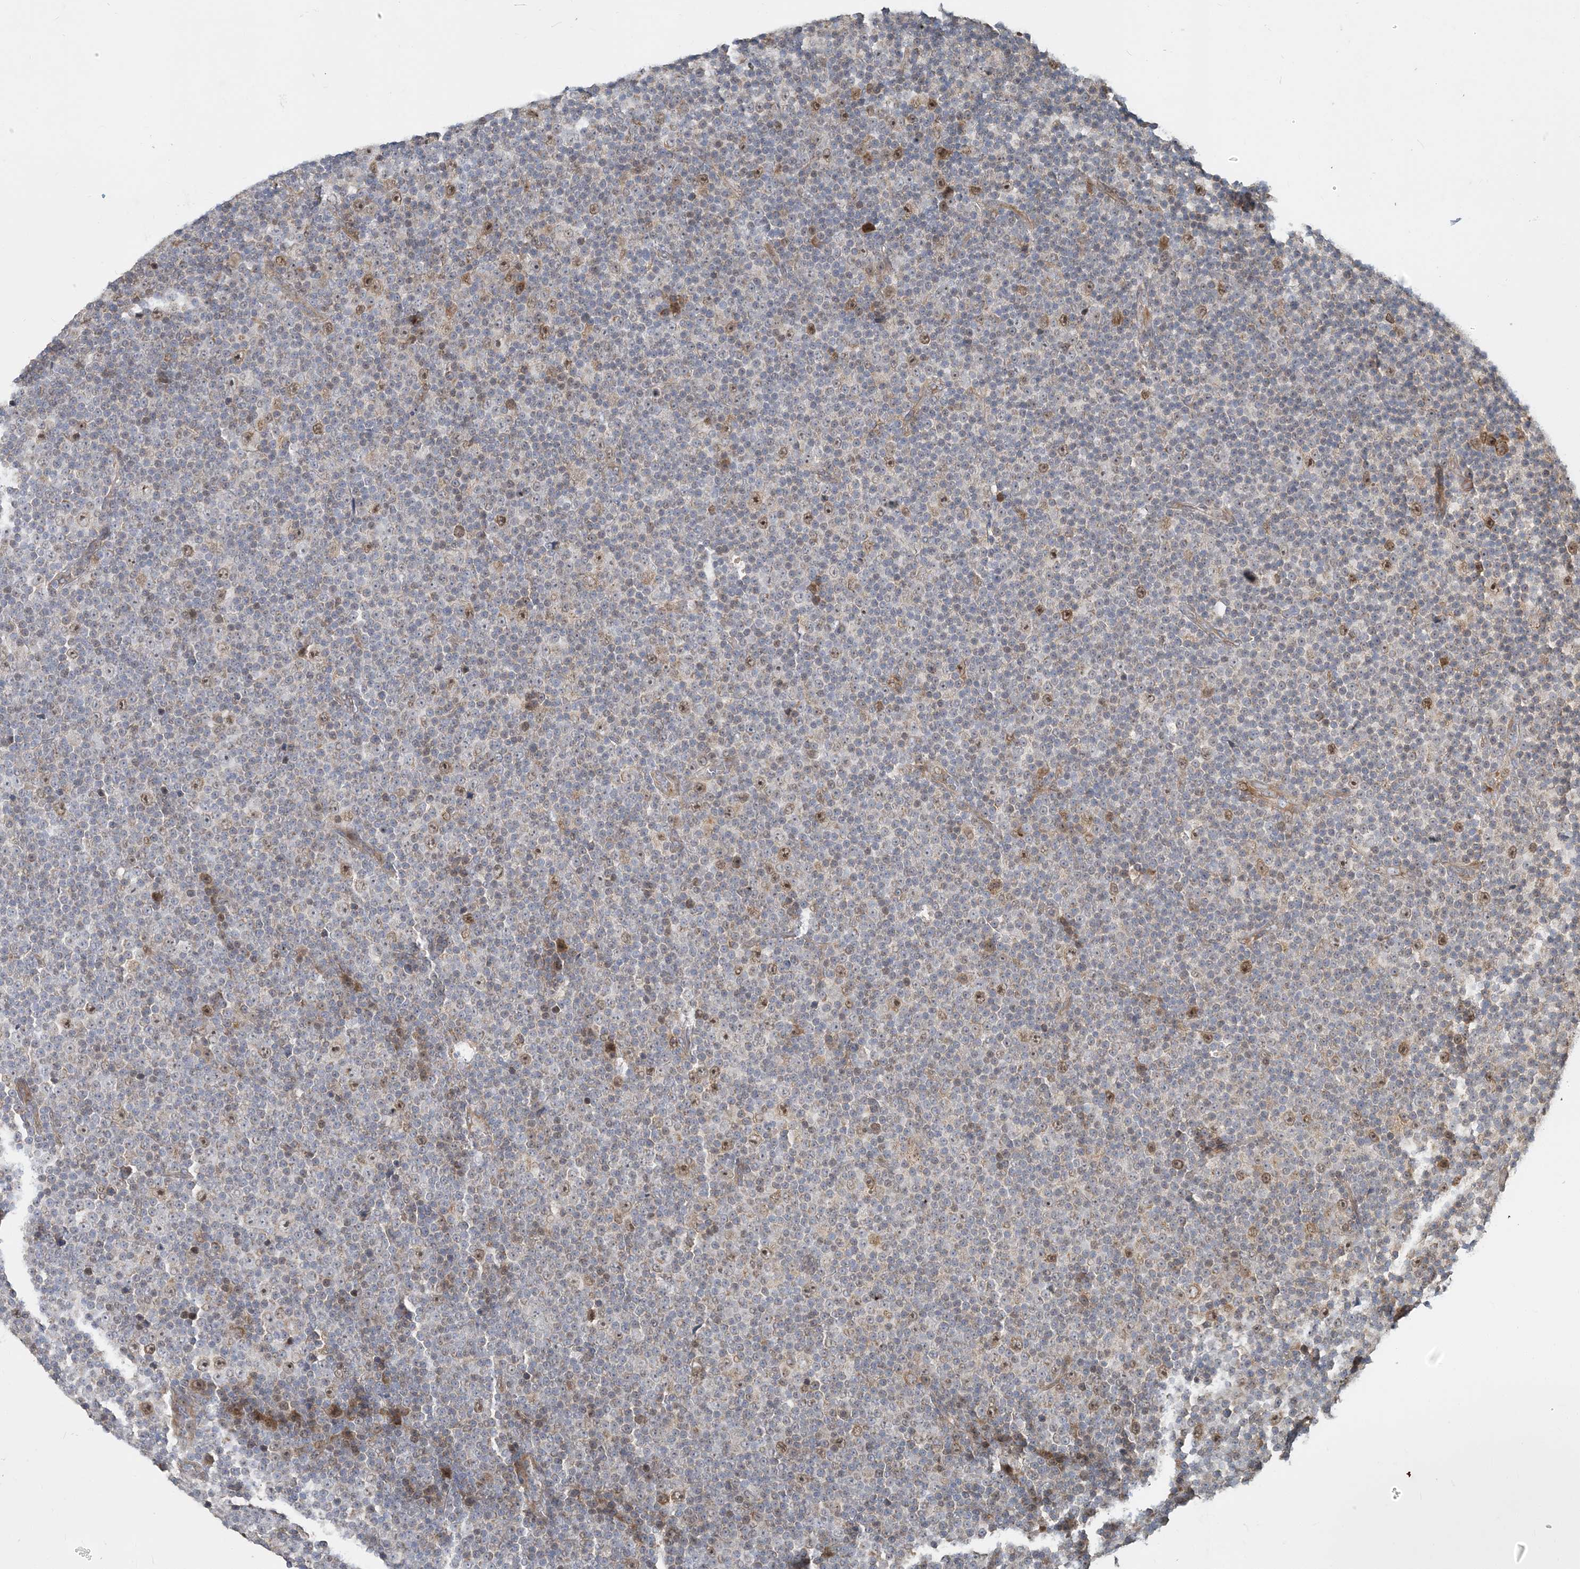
{"staining": {"intensity": "moderate", "quantity": "<25%", "location": "nuclear"}, "tissue": "lymphoma", "cell_type": "Tumor cells", "image_type": "cancer", "snomed": [{"axis": "morphology", "description": "Malignant lymphoma, non-Hodgkin's type, Low grade"}, {"axis": "topography", "description": "Lymph node"}], "caption": "Moderate nuclear protein expression is present in about <25% of tumor cells in malignant lymphoma, non-Hodgkin's type (low-grade).", "gene": "TRAIP", "patient": {"sex": "female", "age": 67}}